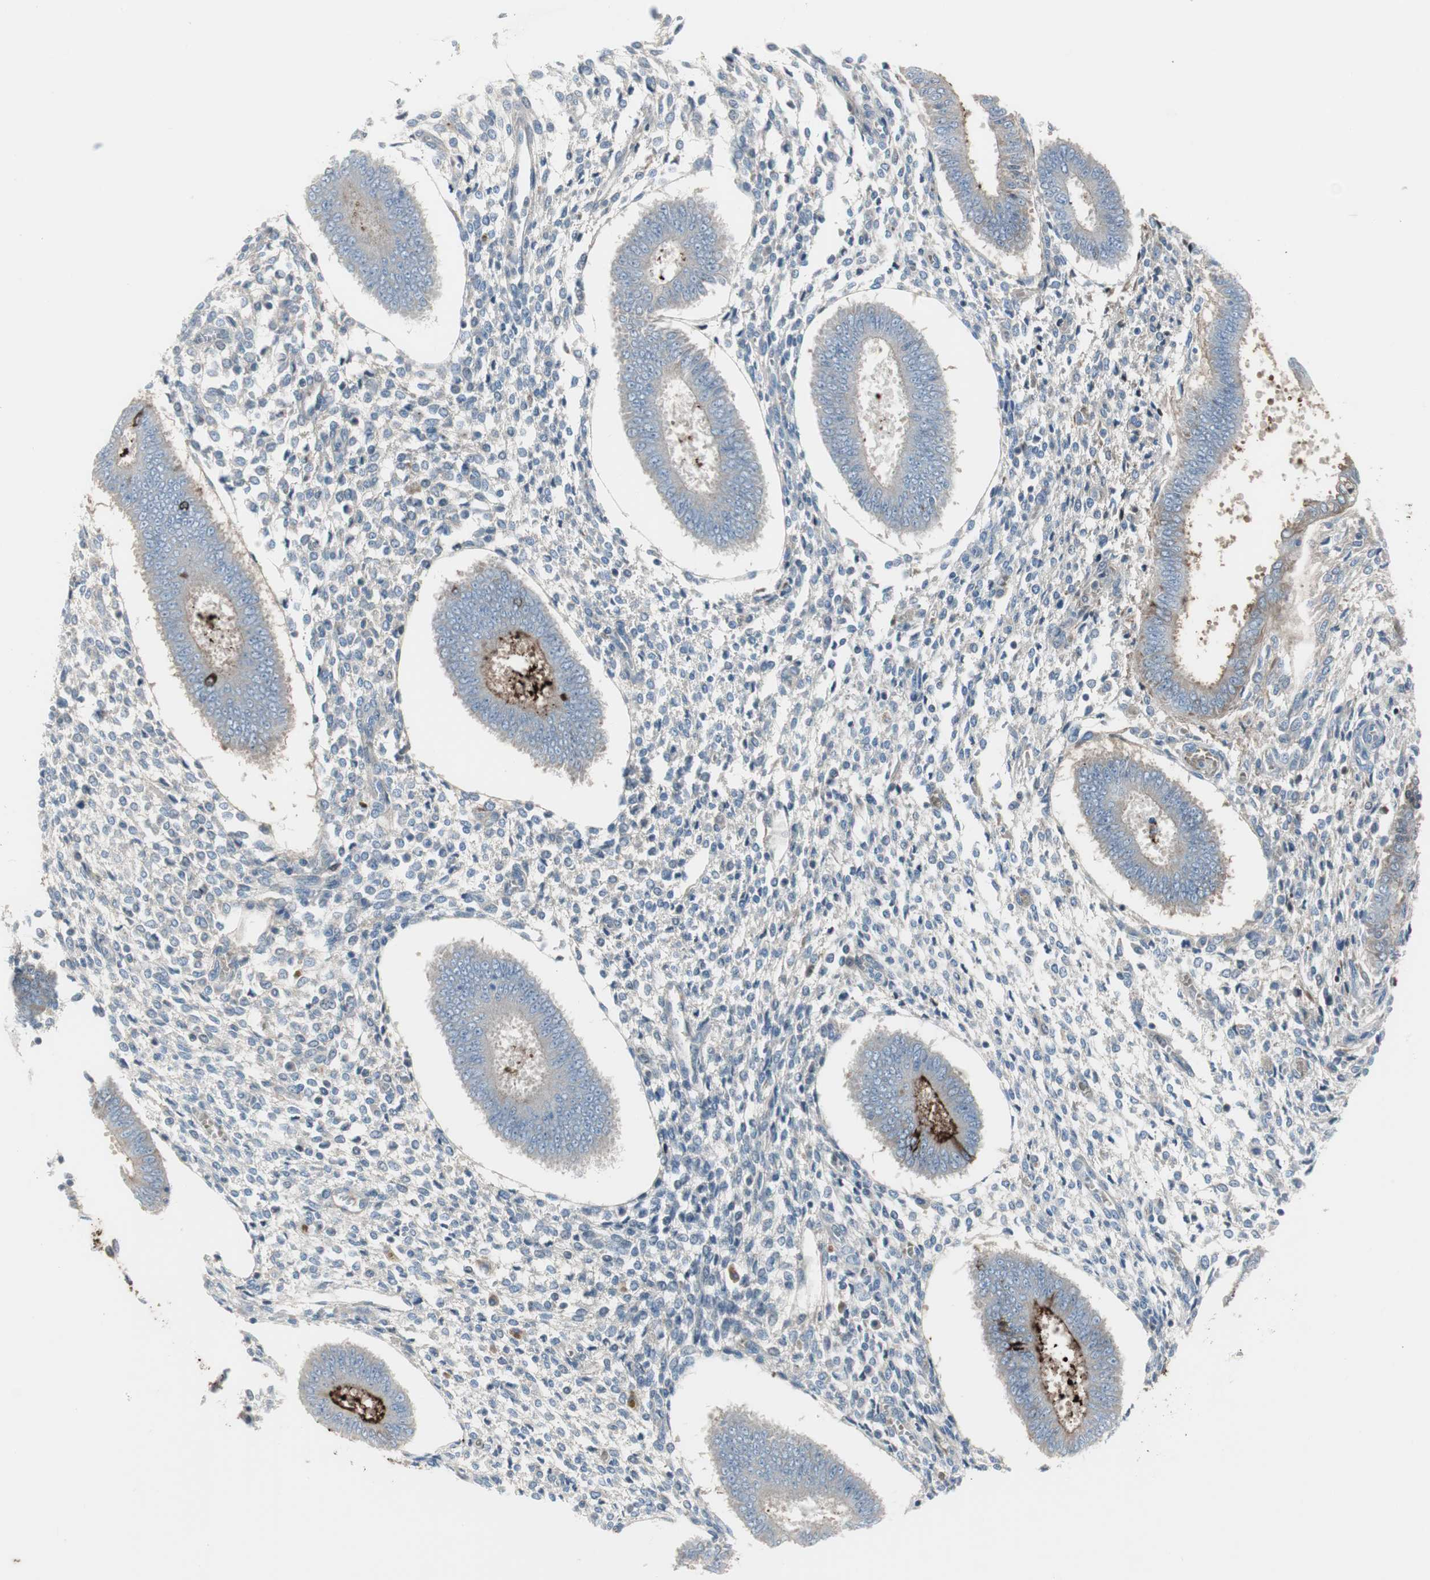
{"staining": {"intensity": "negative", "quantity": "none", "location": "none"}, "tissue": "endometrium", "cell_type": "Cells in endometrial stroma", "image_type": "normal", "snomed": [{"axis": "morphology", "description": "Normal tissue, NOS"}, {"axis": "topography", "description": "Endometrium"}], "caption": "IHC histopathology image of benign endometrium: human endometrium stained with DAB displays no significant protein staining in cells in endometrial stroma.", "gene": "PIGR", "patient": {"sex": "female", "age": 35}}